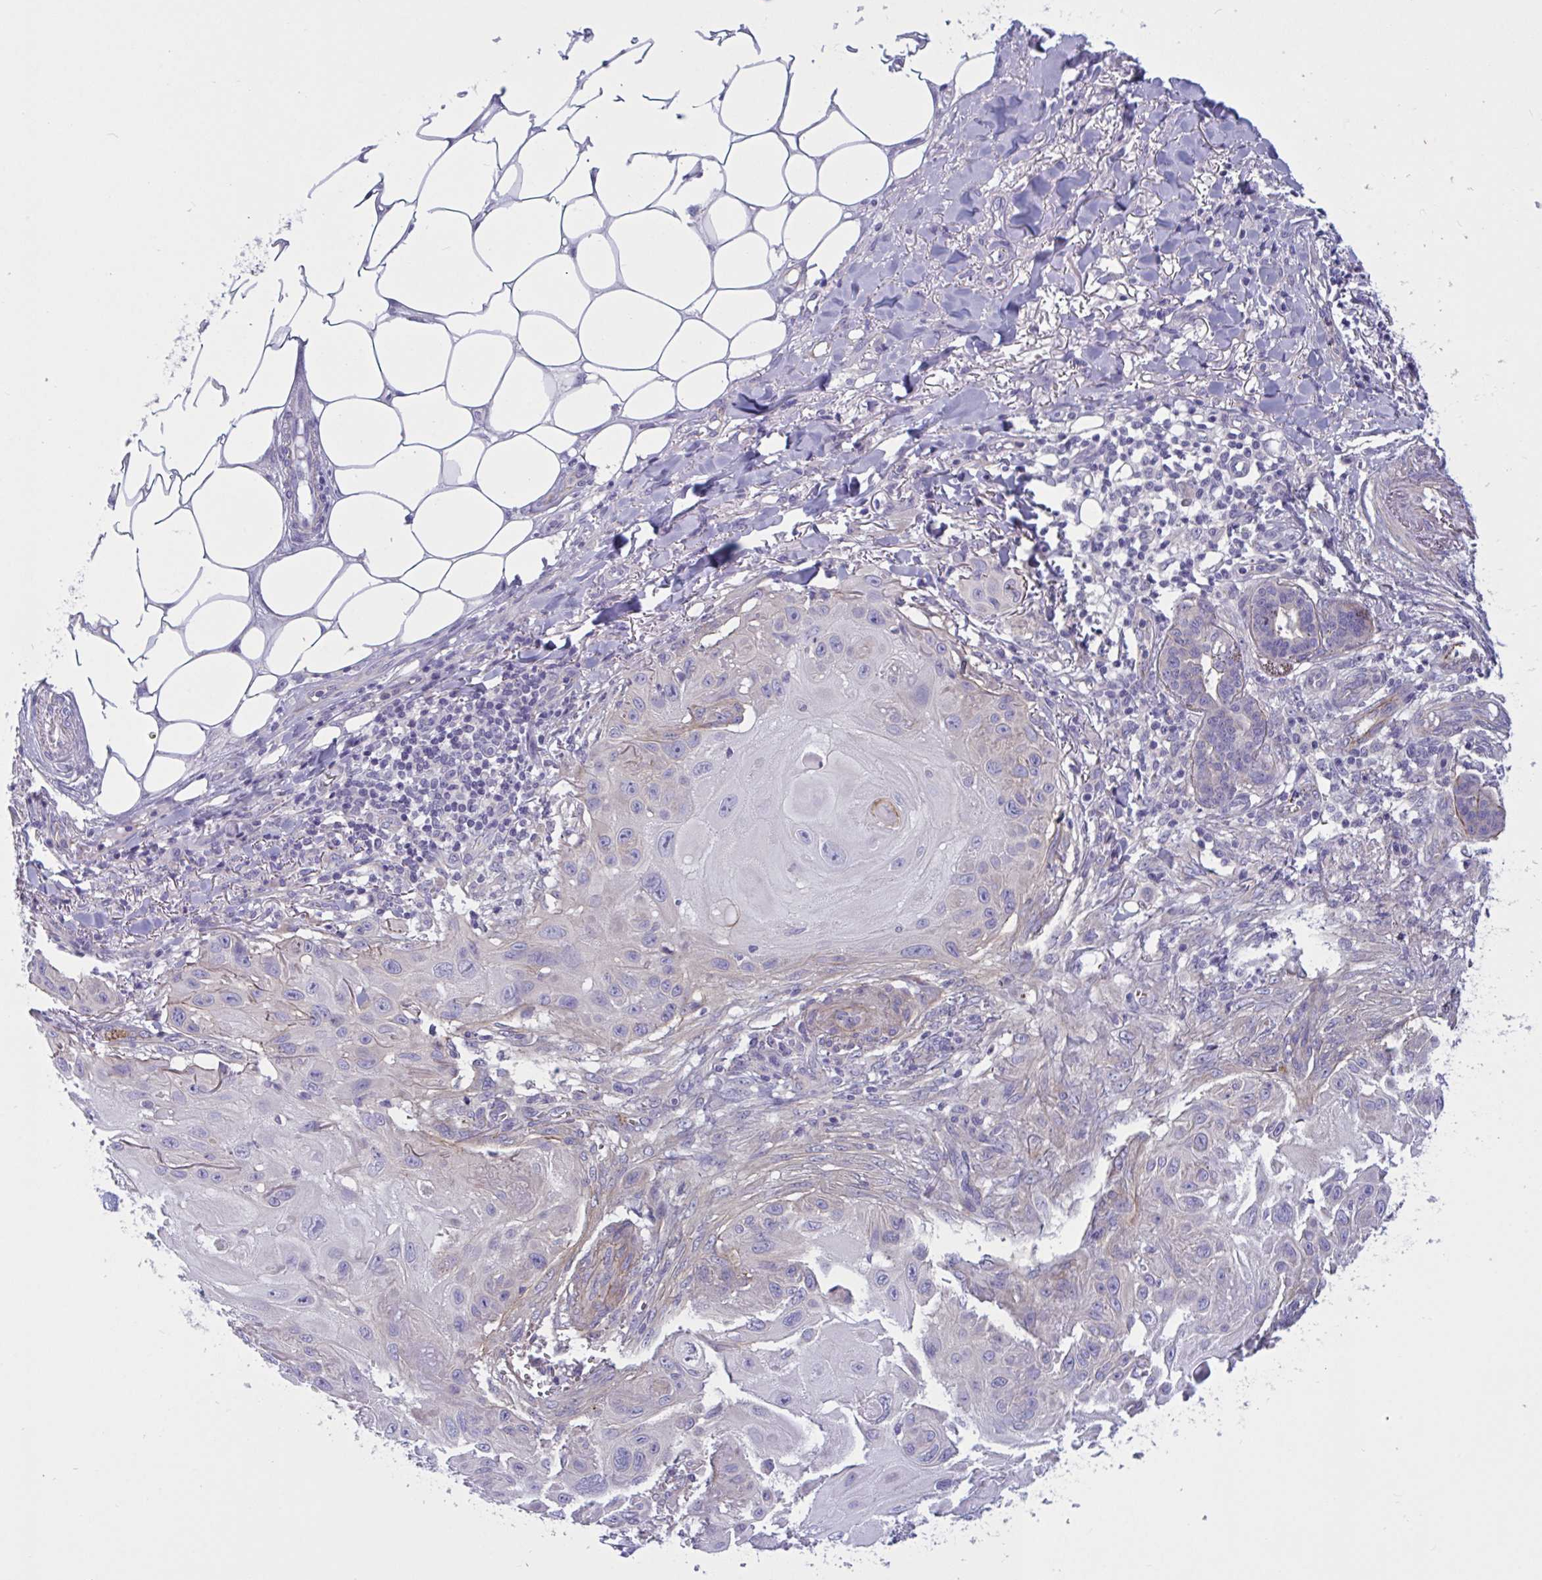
{"staining": {"intensity": "weak", "quantity": "25%-75%", "location": "cytoplasmic/membranous"}, "tissue": "skin cancer", "cell_type": "Tumor cells", "image_type": "cancer", "snomed": [{"axis": "morphology", "description": "Squamous cell carcinoma, NOS"}, {"axis": "topography", "description": "Skin"}], "caption": "IHC of human squamous cell carcinoma (skin) exhibits low levels of weak cytoplasmic/membranous expression in approximately 25%-75% of tumor cells.", "gene": "OXLD1", "patient": {"sex": "female", "age": 91}}